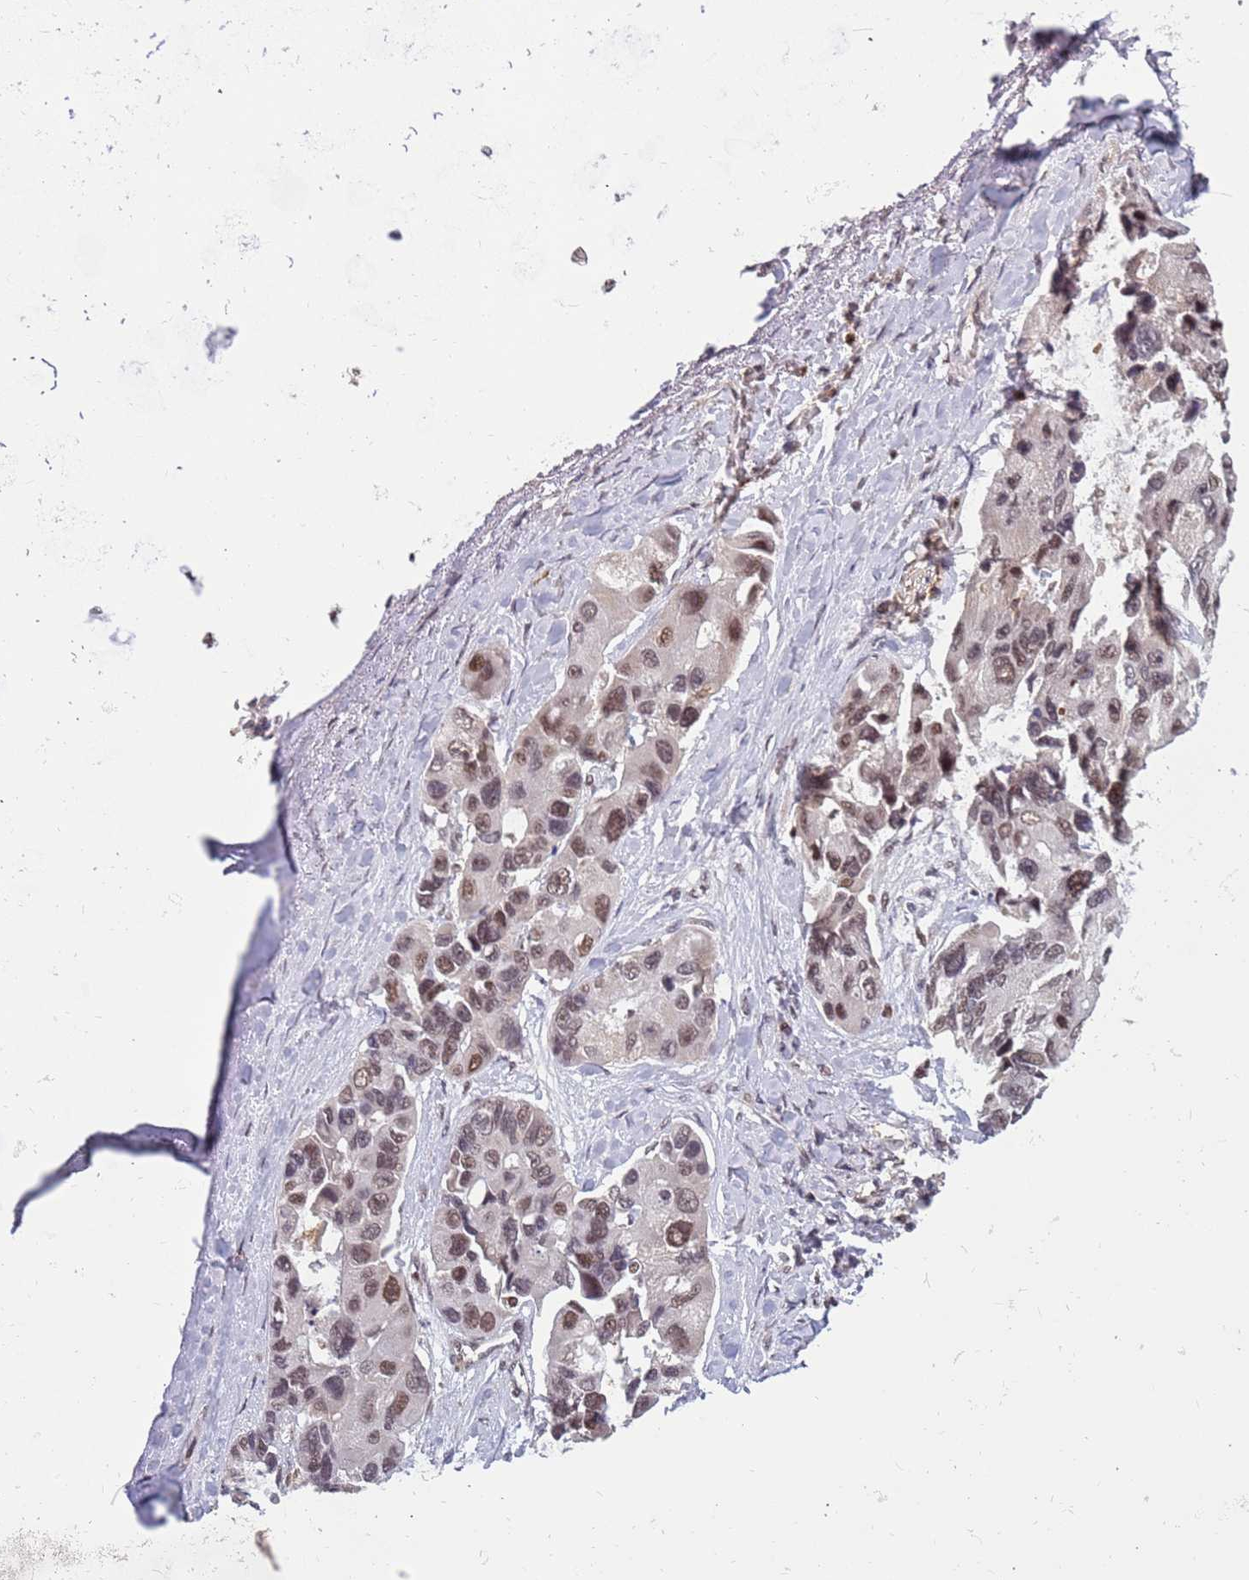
{"staining": {"intensity": "weak", "quantity": ">75%", "location": "nuclear"}, "tissue": "lung cancer", "cell_type": "Tumor cells", "image_type": "cancer", "snomed": [{"axis": "morphology", "description": "Adenocarcinoma, NOS"}, {"axis": "topography", "description": "Lung"}], "caption": "Lung cancer was stained to show a protein in brown. There is low levels of weak nuclear positivity in about >75% of tumor cells.", "gene": "GBP2", "patient": {"sex": "female", "age": 54}}